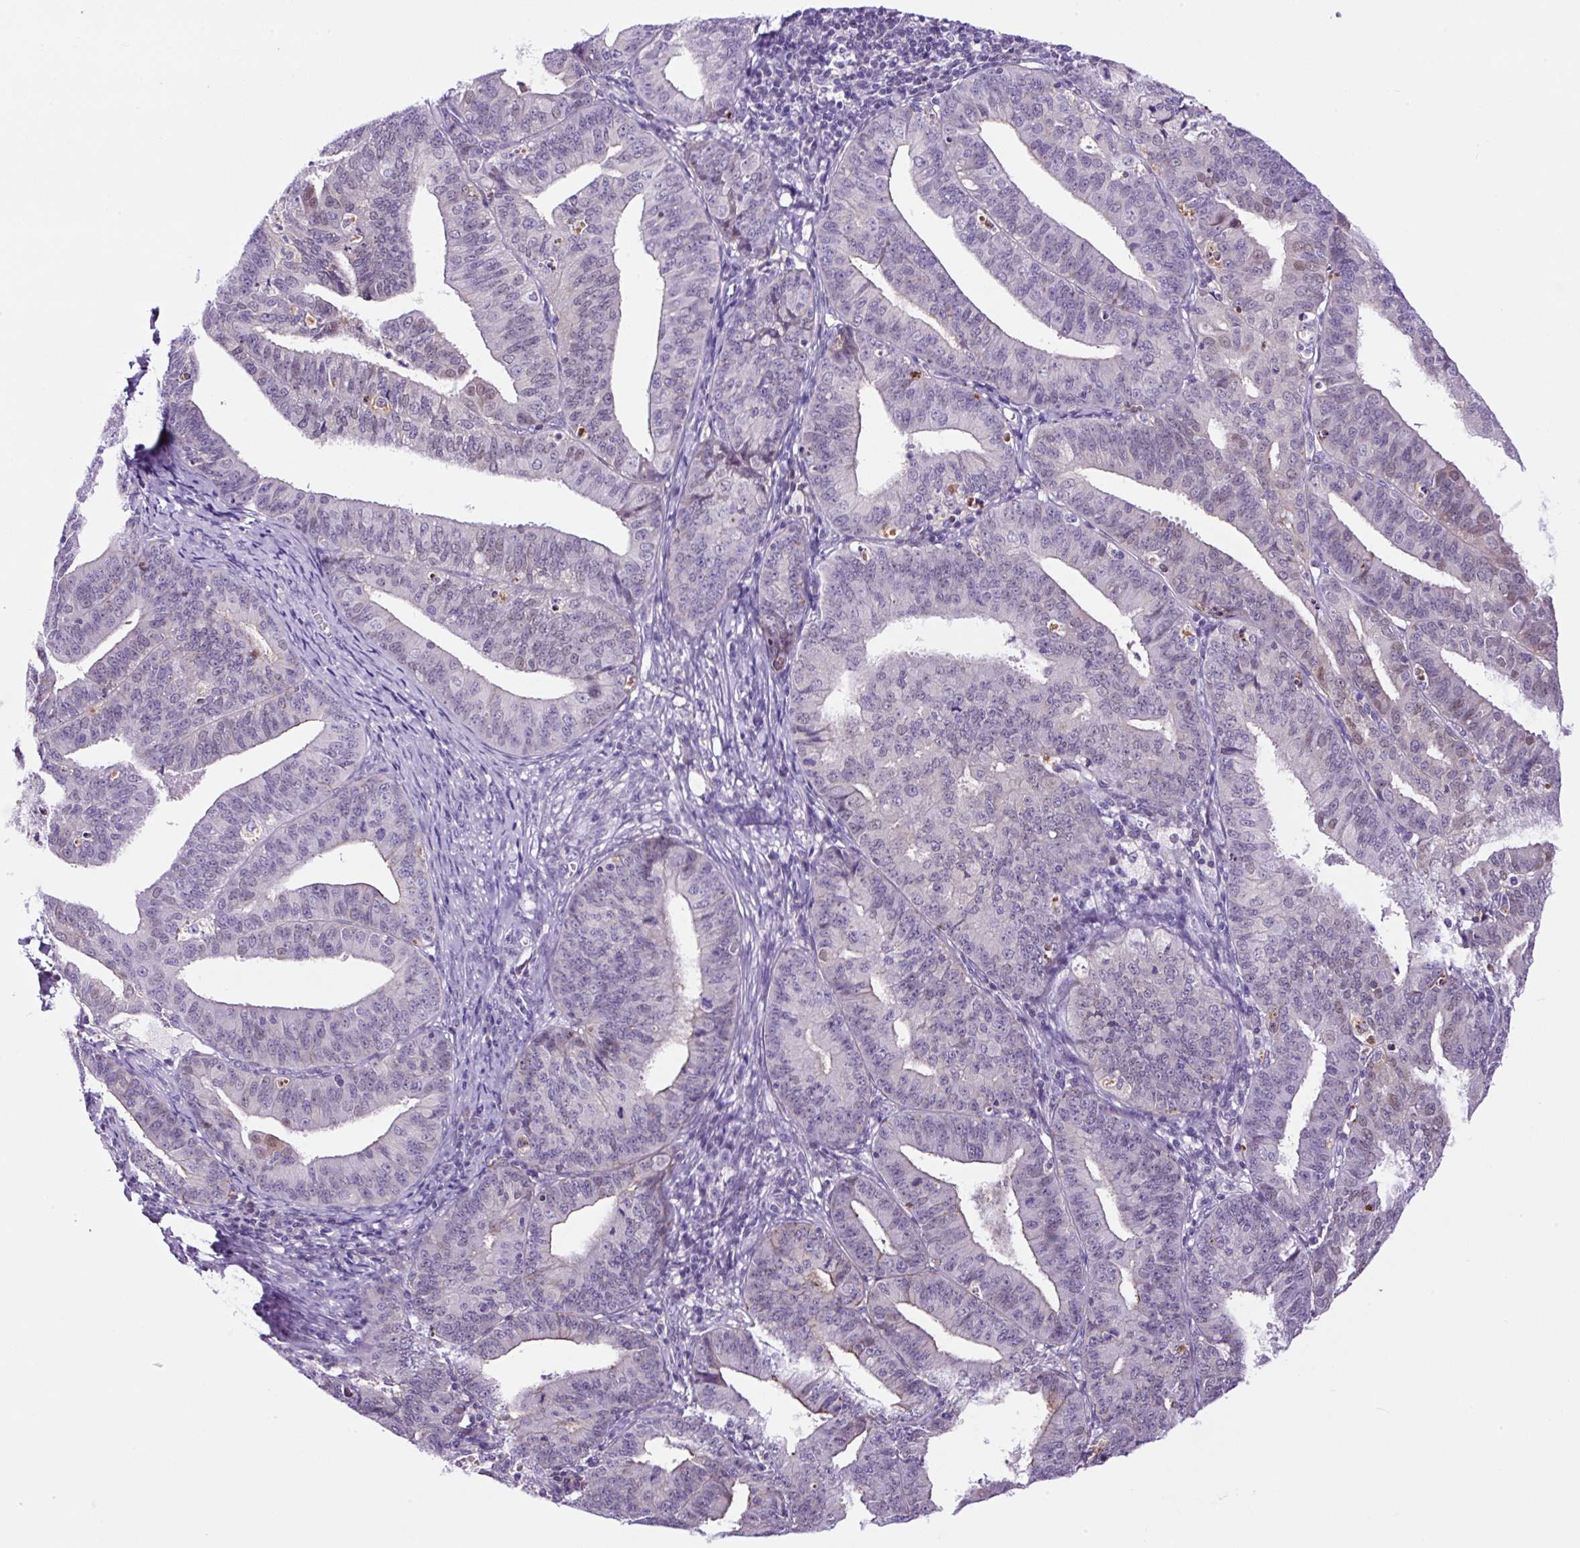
{"staining": {"intensity": "negative", "quantity": "none", "location": "none"}, "tissue": "endometrial cancer", "cell_type": "Tumor cells", "image_type": "cancer", "snomed": [{"axis": "morphology", "description": "Adenocarcinoma, NOS"}, {"axis": "topography", "description": "Endometrium"}], "caption": "Tumor cells show no significant protein expression in endometrial cancer.", "gene": "TAFA3", "patient": {"sex": "female", "age": 73}}